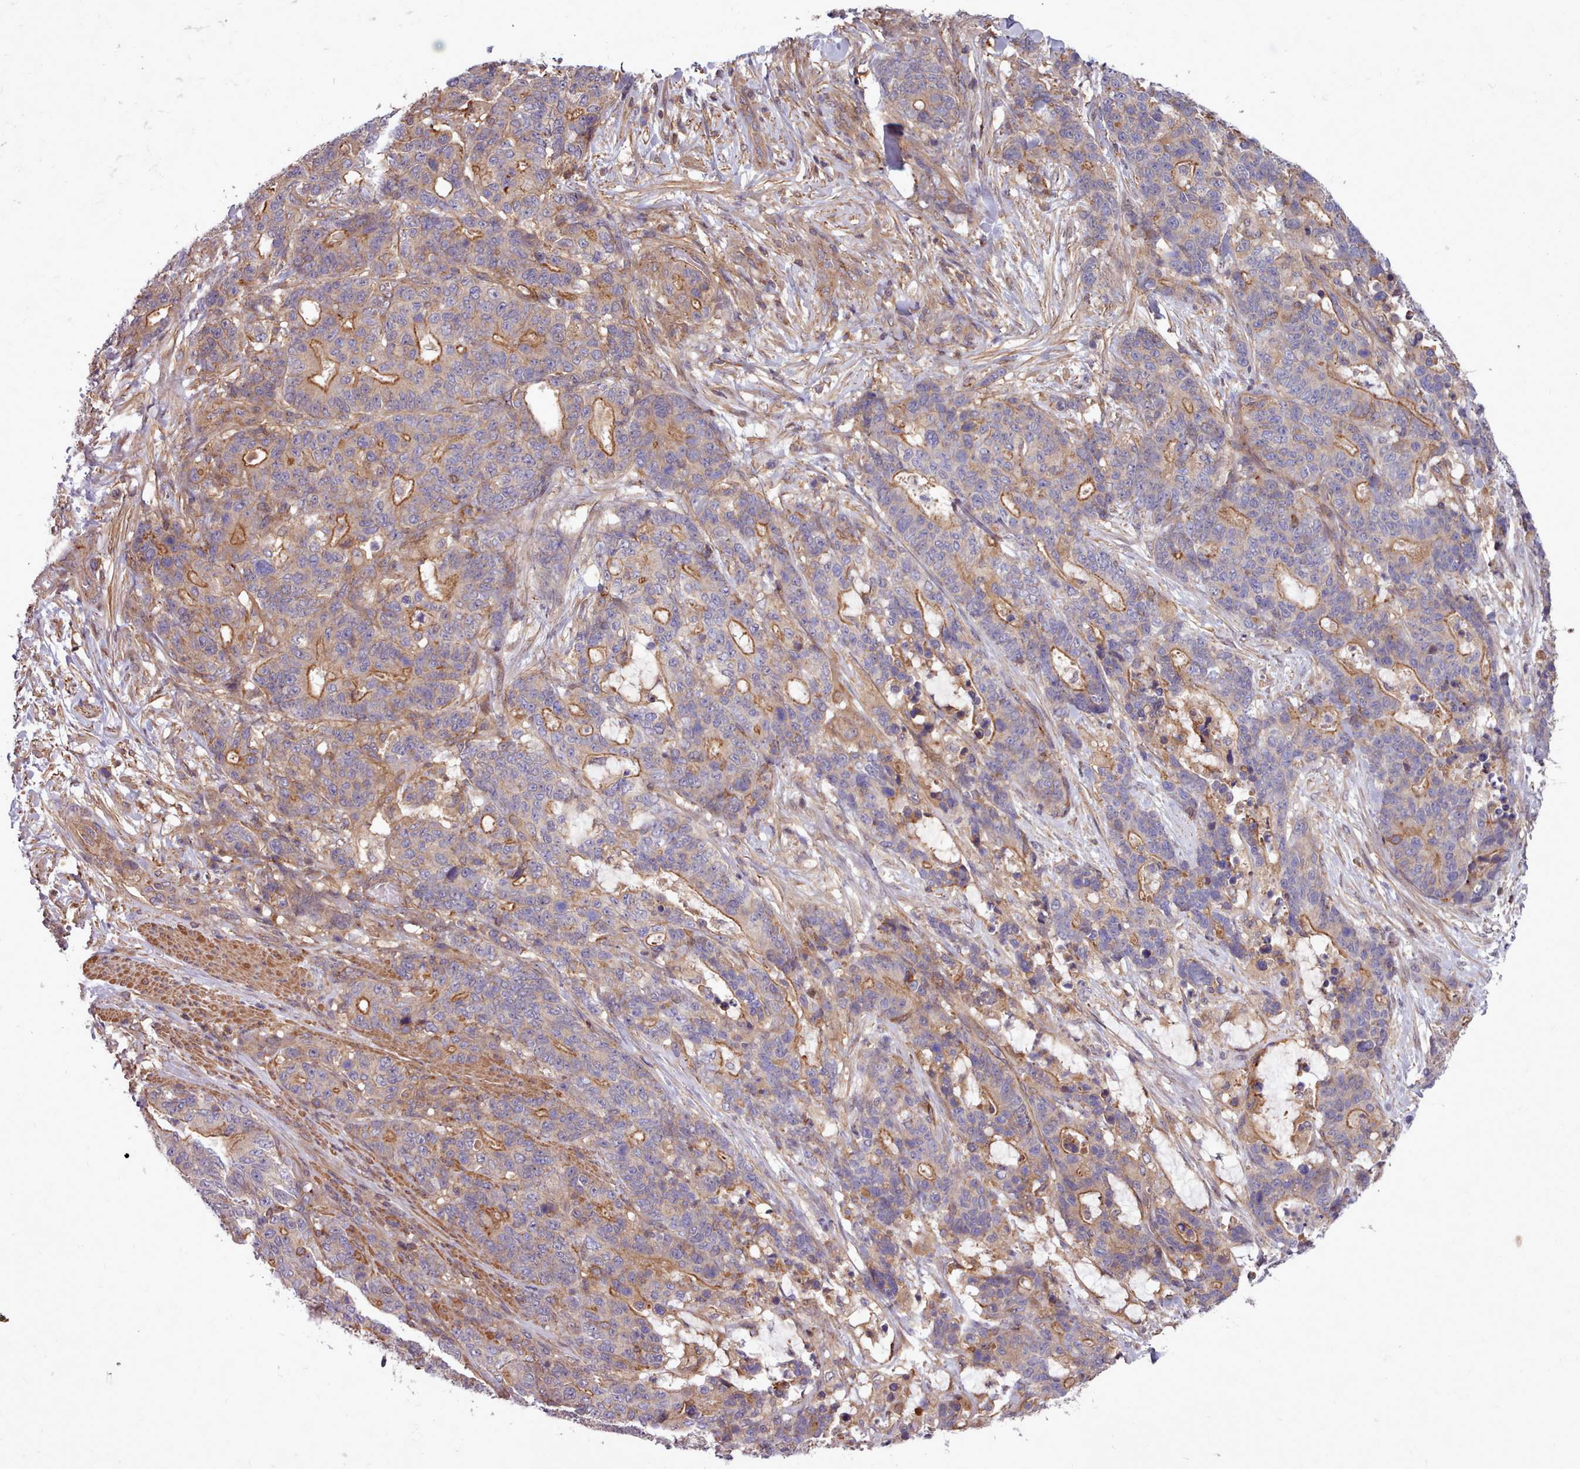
{"staining": {"intensity": "moderate", "quantity": "25%-75%", "location": "cytoplasmic/membranous"}, "tissue": "stomach cancer", "cell_type": "Tumor cells", "image_type": "cancer", "snomed": [{"axis": "morphology", "description": "Normal tissue, NOS"}, {"axis": "morphology", "description": "Adenocarcinoma, NOS"}, {"axis": "topography", "description": "Stomach"}], "caption": "Immunohistochemical staining of human stomach cancer demonstrates medium levels of moderate cytoplasmic/membranous positivity in approximately 25%-75% of tumor cells.", "gene": "STUB1", "patient": {"sex": "female", "age": 64}}